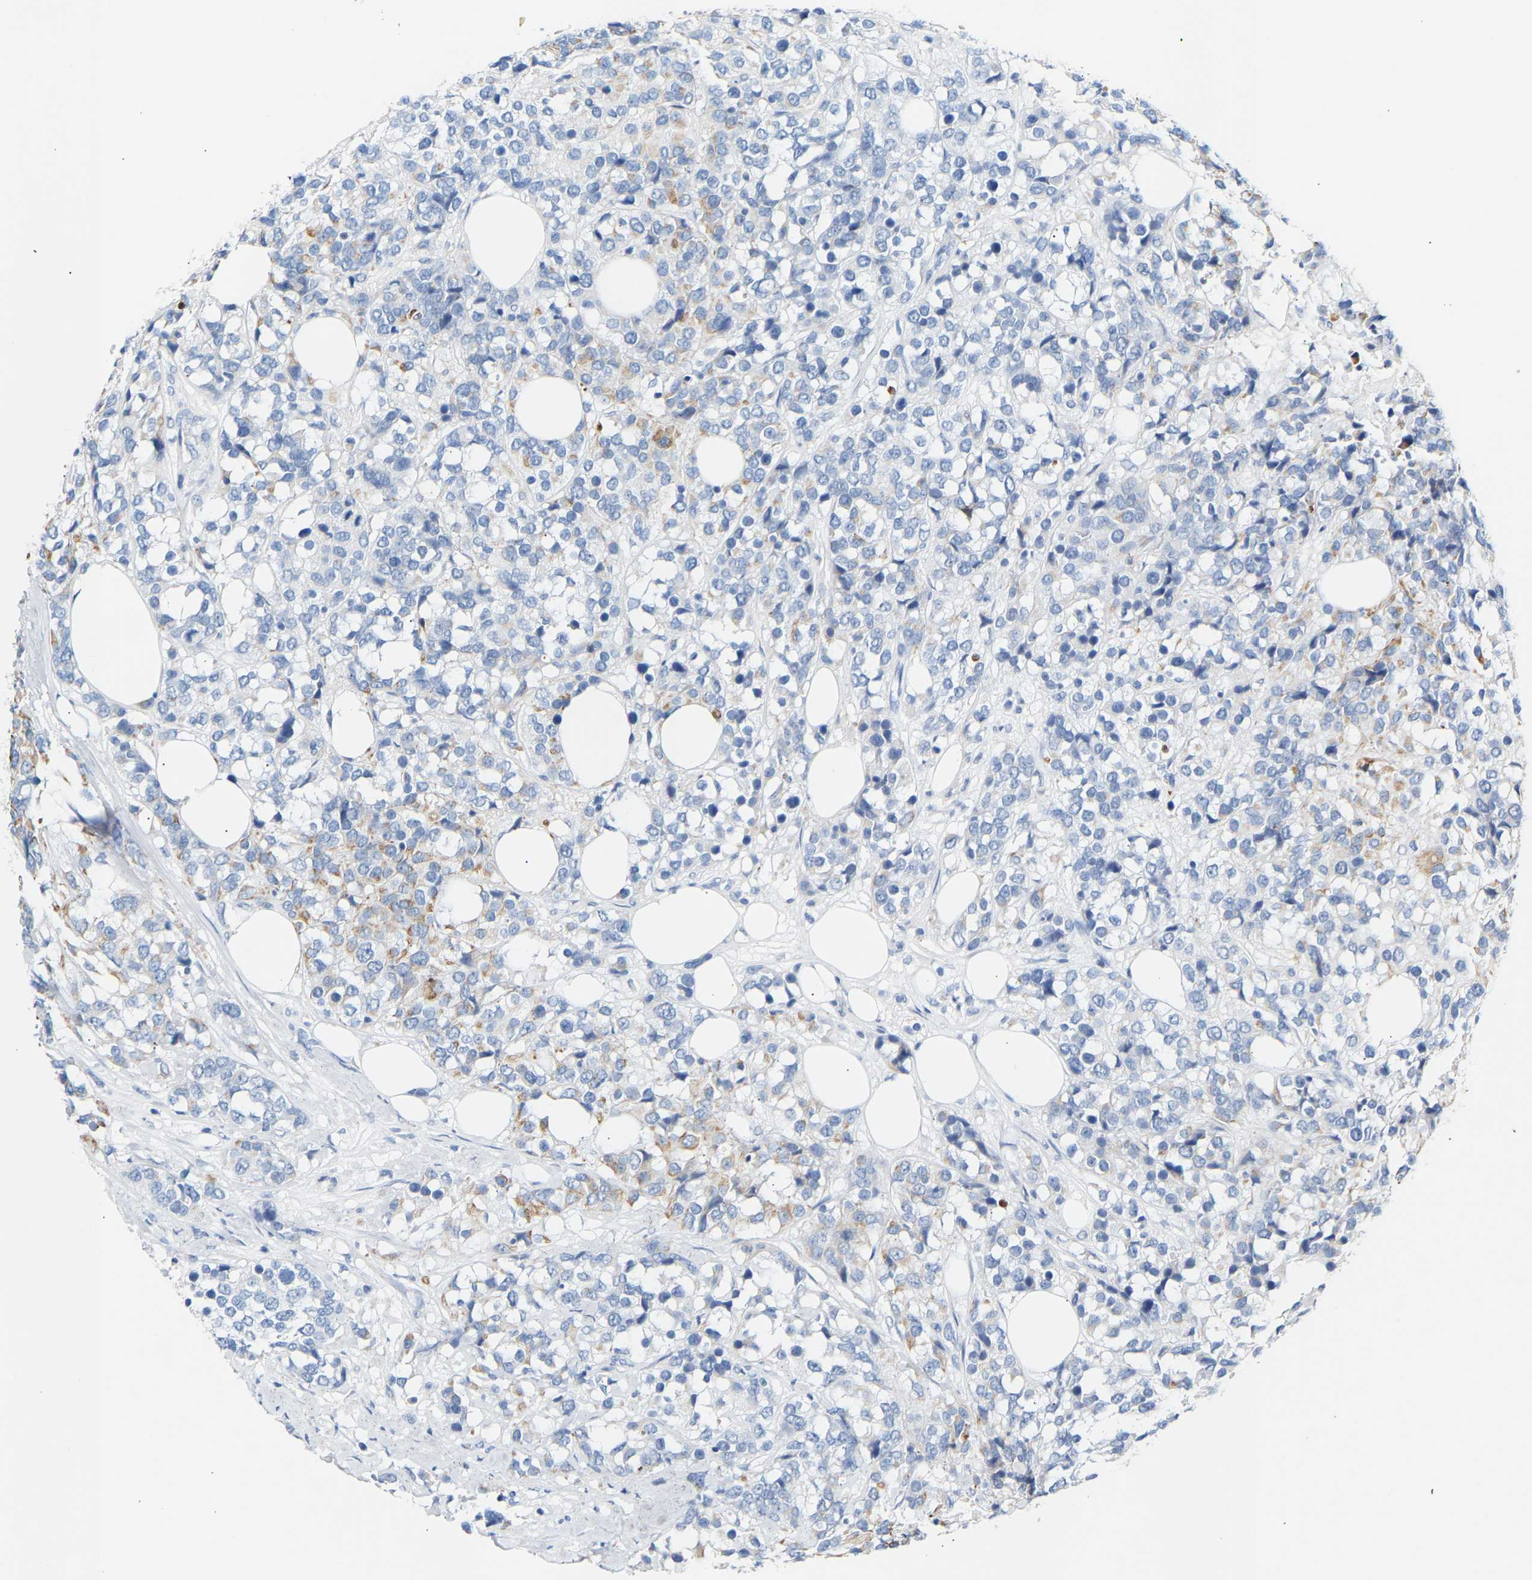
{"staining": {"intensity": "moderate", "quantity": "<25%", "location": "cytoplasmic/membranous"}, "tissue": "breast cancer", "cell_type": "Tumor cells", "image_type": "cancer", "snomed": [{"axis": "morphology", "description": "Lobular carcinoma"}, {"axis": "topography", "description": "Breast"}], "caption": "Immunohistochemistry (IHC) histopathology image of neoplastic tissue: human breast cancer (lobular carcinoma) stained using immunohistochemistry (IHC) exhibits low levels of moderate protein expression localized specifically in the cytoplasmic/membranous of tumor cells, appearing as a cytoplasmic/membranous brown color.", "gene": "PEX1", "patient": {"sex": "female", "age": 59}}